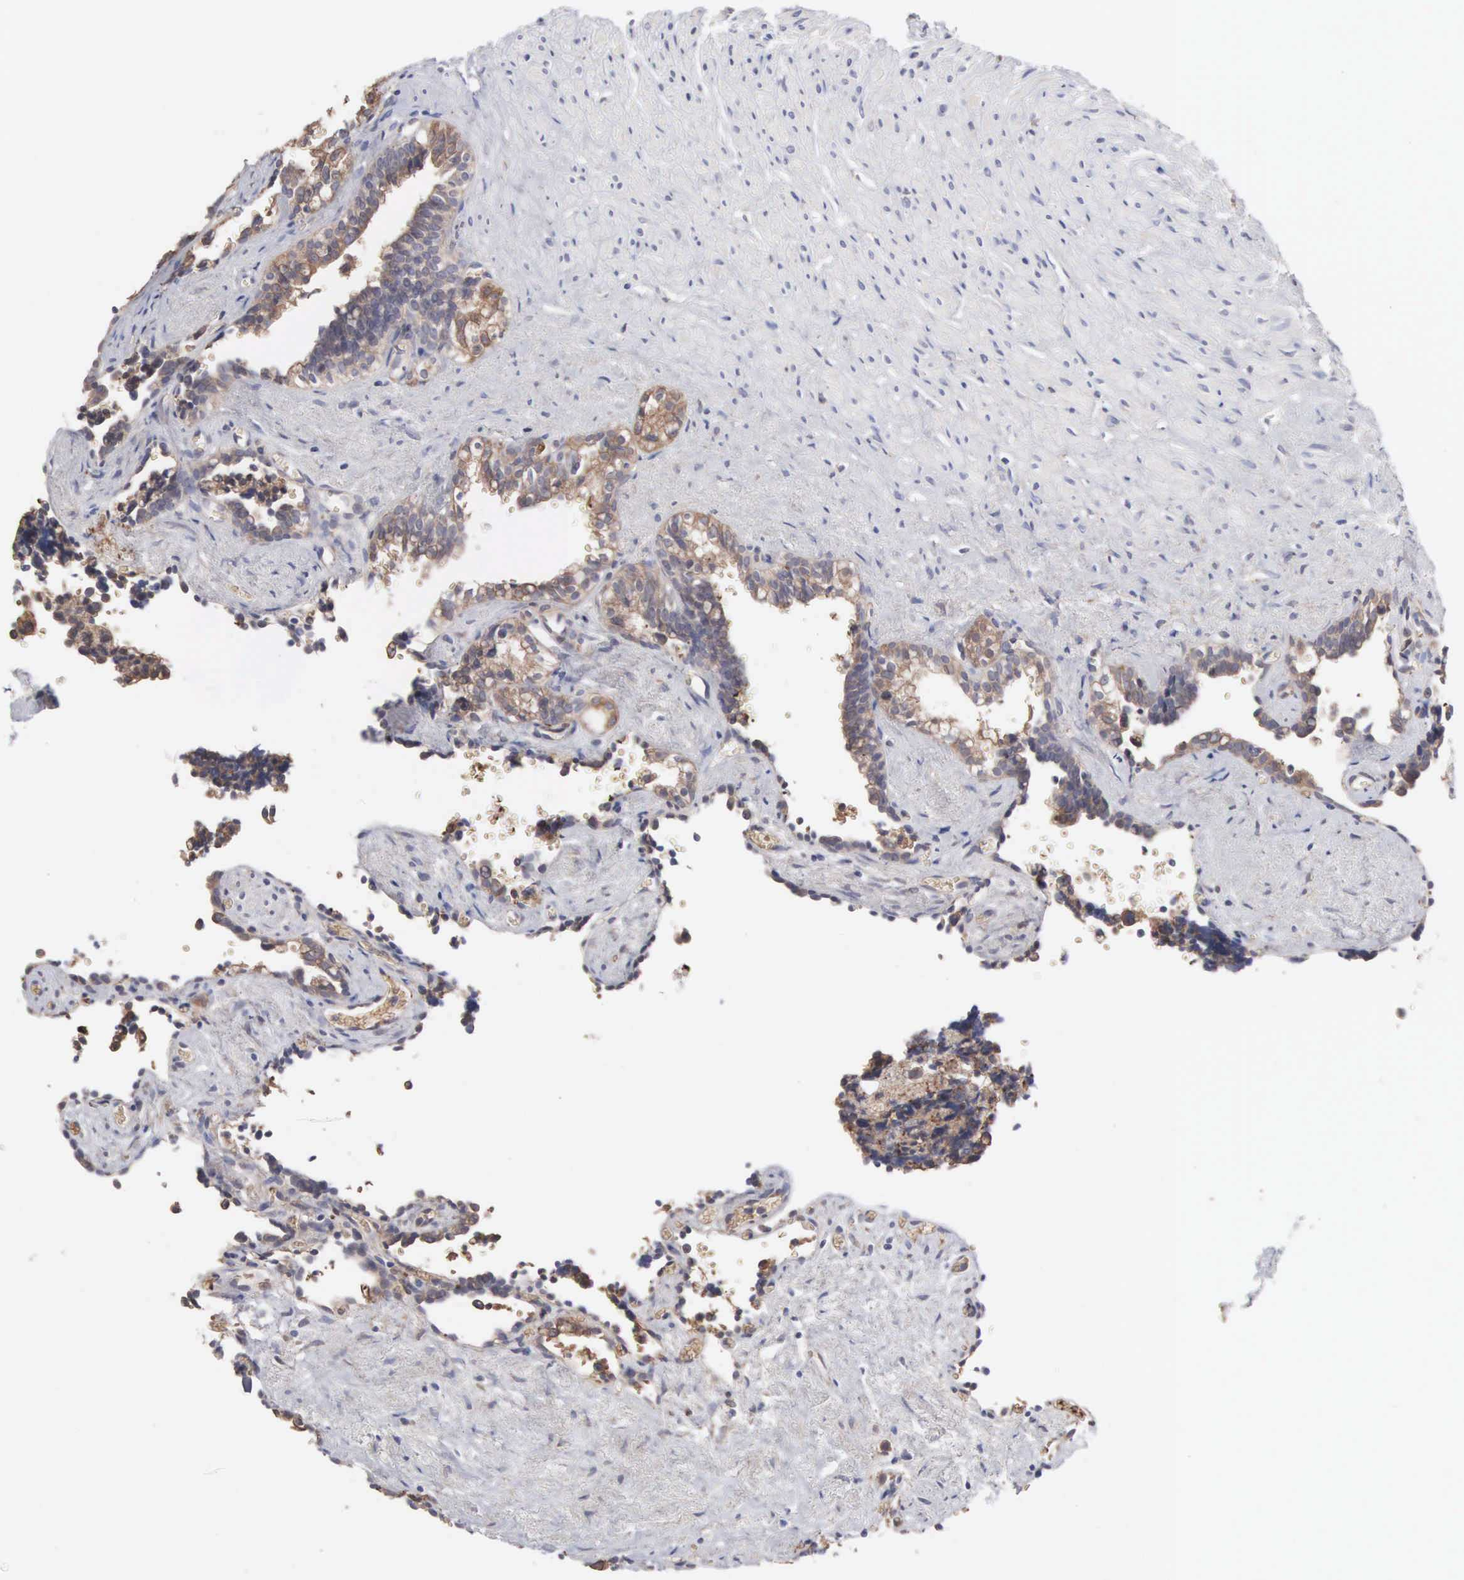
{"staining": {"intensity": "moderate", "quantity": ">75%", "location": "cytoplasmic/membranous"}, "tissue": "seminal vesicle", "cell_type": "Glandular cells", "image_type": "normal", "snomed": [{"axis": "morphology", "description": "Normal tissue, NOS"}, {"axis": "topography", "description": "Seminal veicle"}], "caption": "The micrograph demonstrates staining of benign seminal vesicle, revealing moderate cytoplasmic/membranous protein staining (brown color) within glandular cells. (Brightfield microscopy of DAB IHC at high magnification).", "gene": "INF2", "patient": {"sex": "male", "age": 60}}